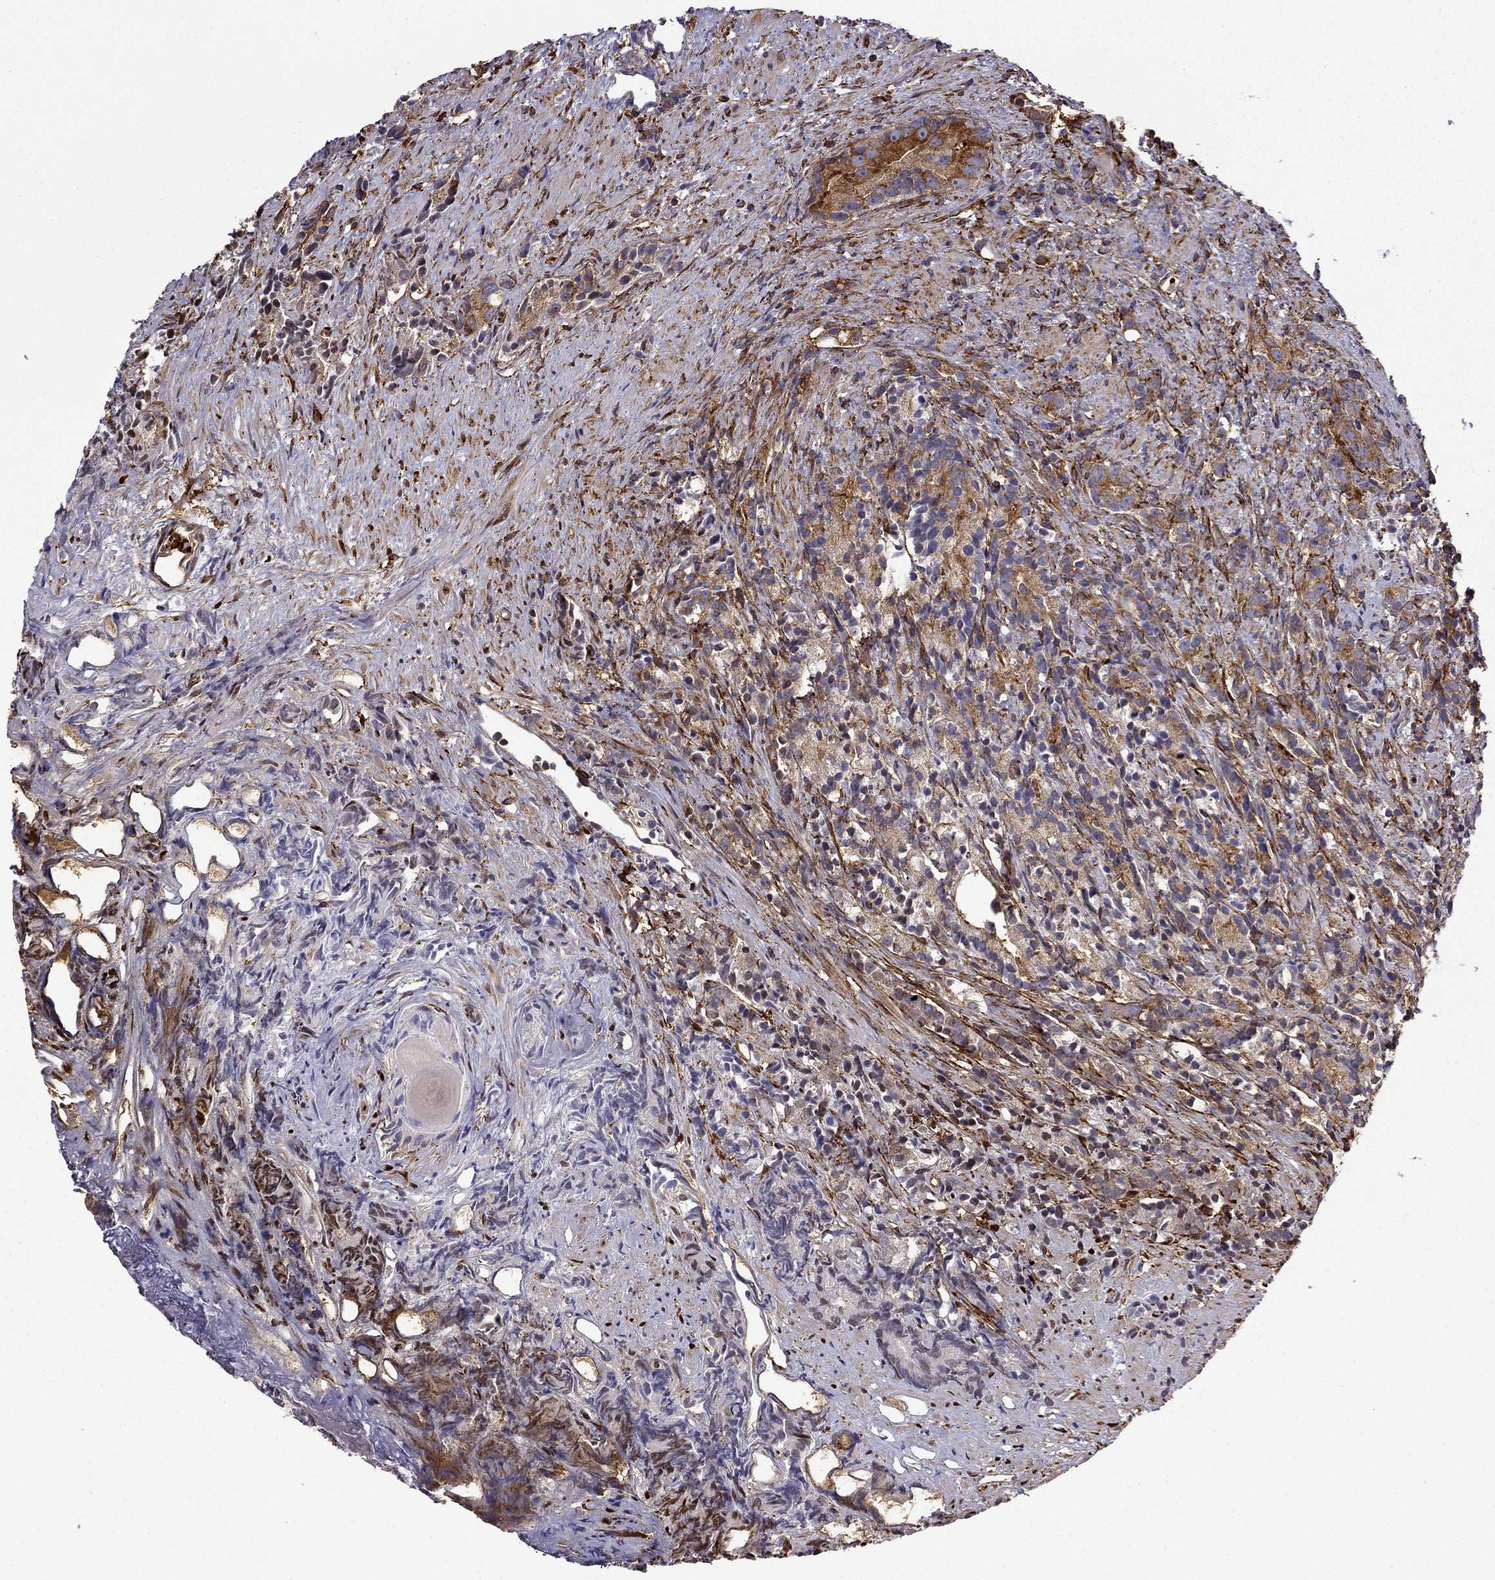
{"staining": {"intensity": "strong", "quantity": ">75%", "location": "cytoplasmic/membranous"}, "tissue": "prostate cancer", "cell_type": "Tumor cells", "image_type": "cancer", "snomed": [{"axis": "morphology", "description": "Adenocarcinoma, High grade"}, {"axis": "topography", "description": "Prostate"}], "caption": "Prostate cancer stained with a protein marker displays strong staining in tumor cells.", "gene": "MAP4", "patient": {"sex": "male", "age": 90}}